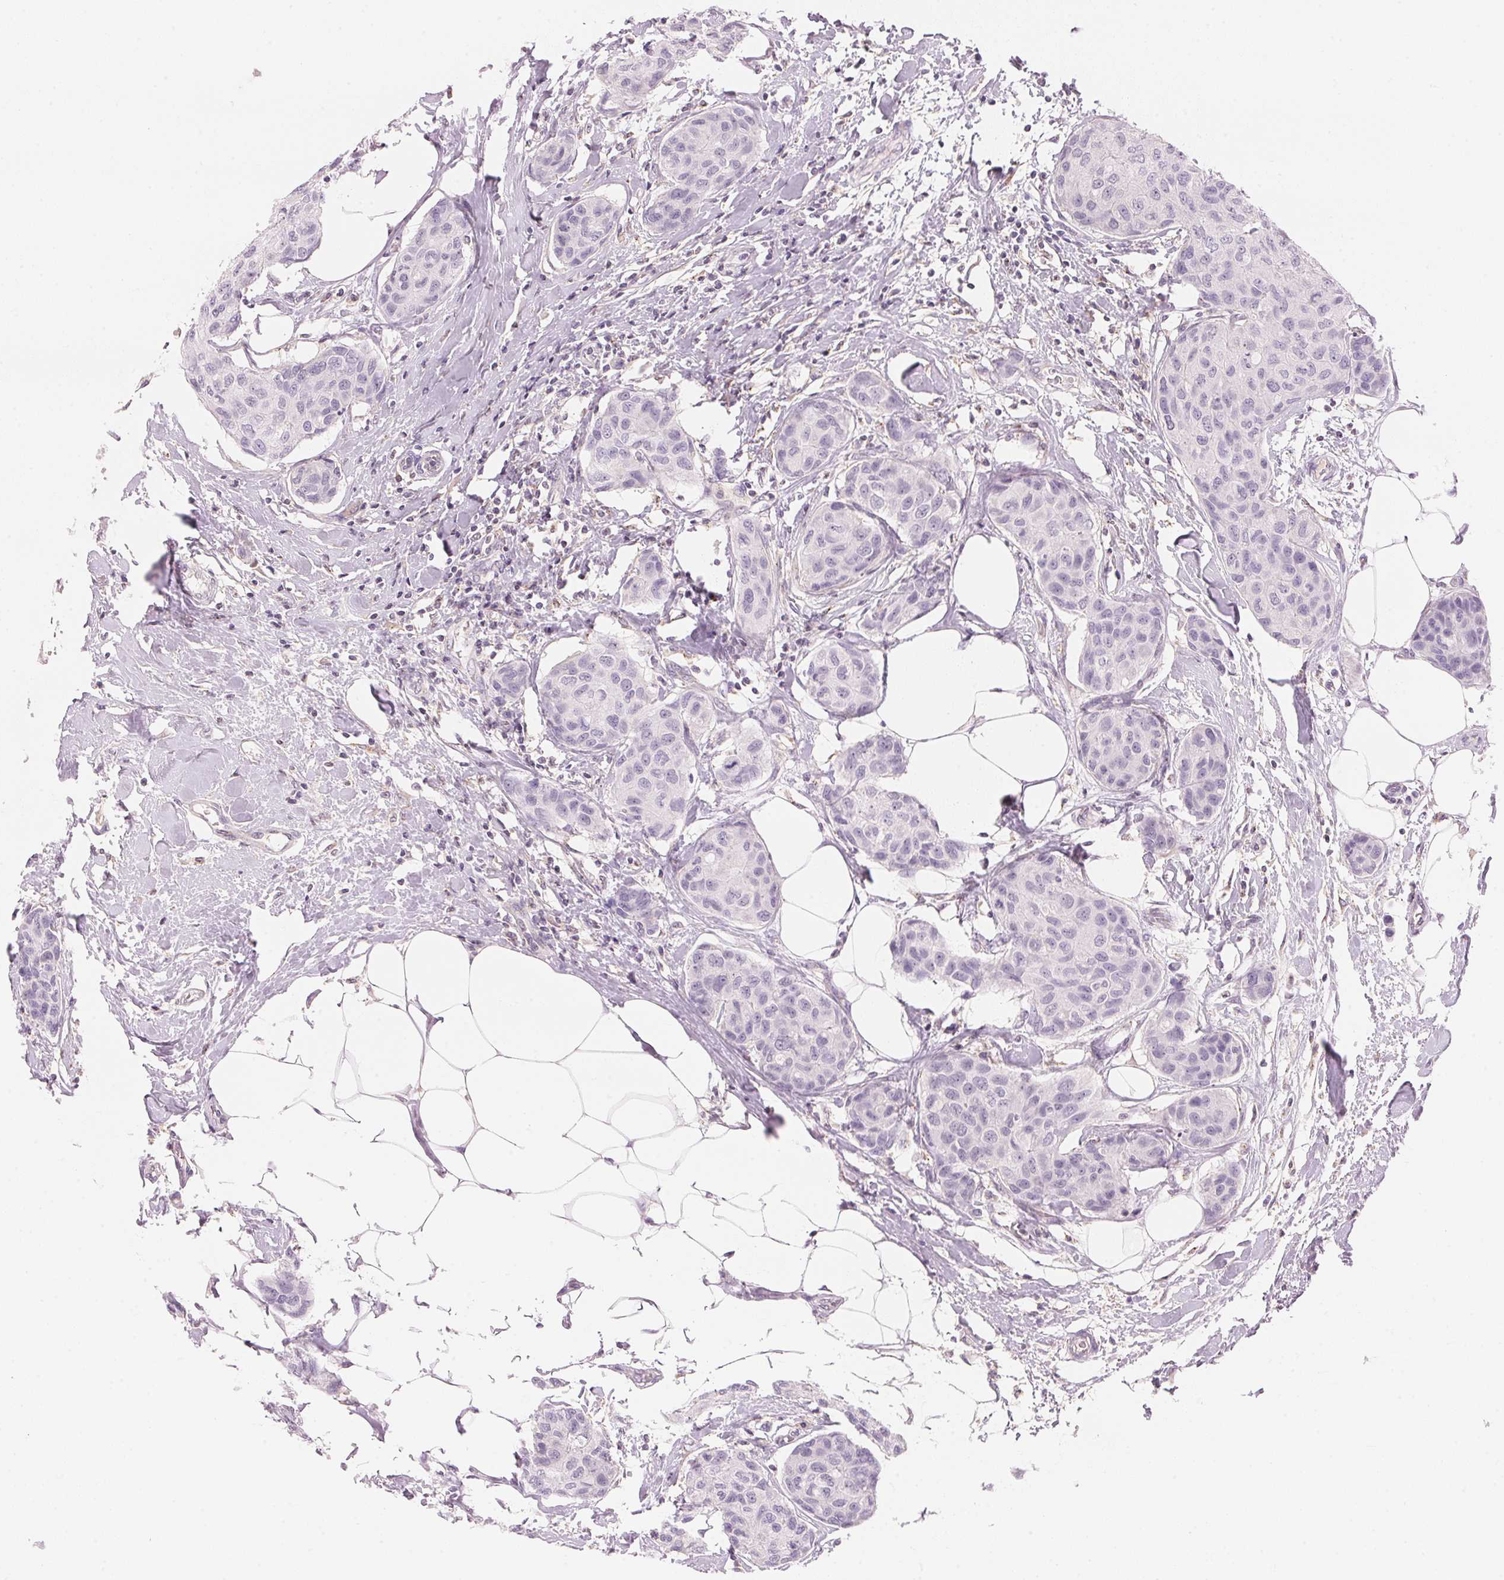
{"staining": {"intensity": "negative", "quantity": "none", "location": "none"}, "tissue": "breast cancer", "cell_type": "Tumor cells", "image_type": "cancer", "snomed": [{"axis": "morphology", "description": "Duct carcinoma"}, {"axis": "topography", "description": "Breast"}], "caption": "Immunohistochemistry image of neoplastic tissue: breast cancer (invasive ductal carcinoma) stained with DAB (3,3'-diaminobenzidine) displays no significant protein positivity in tumor cells. (Immunohistochemistry, brightfield microscopy, high magnification).", "gene": "HOXB13", "patient": {"sex": "female", "age": 80}}